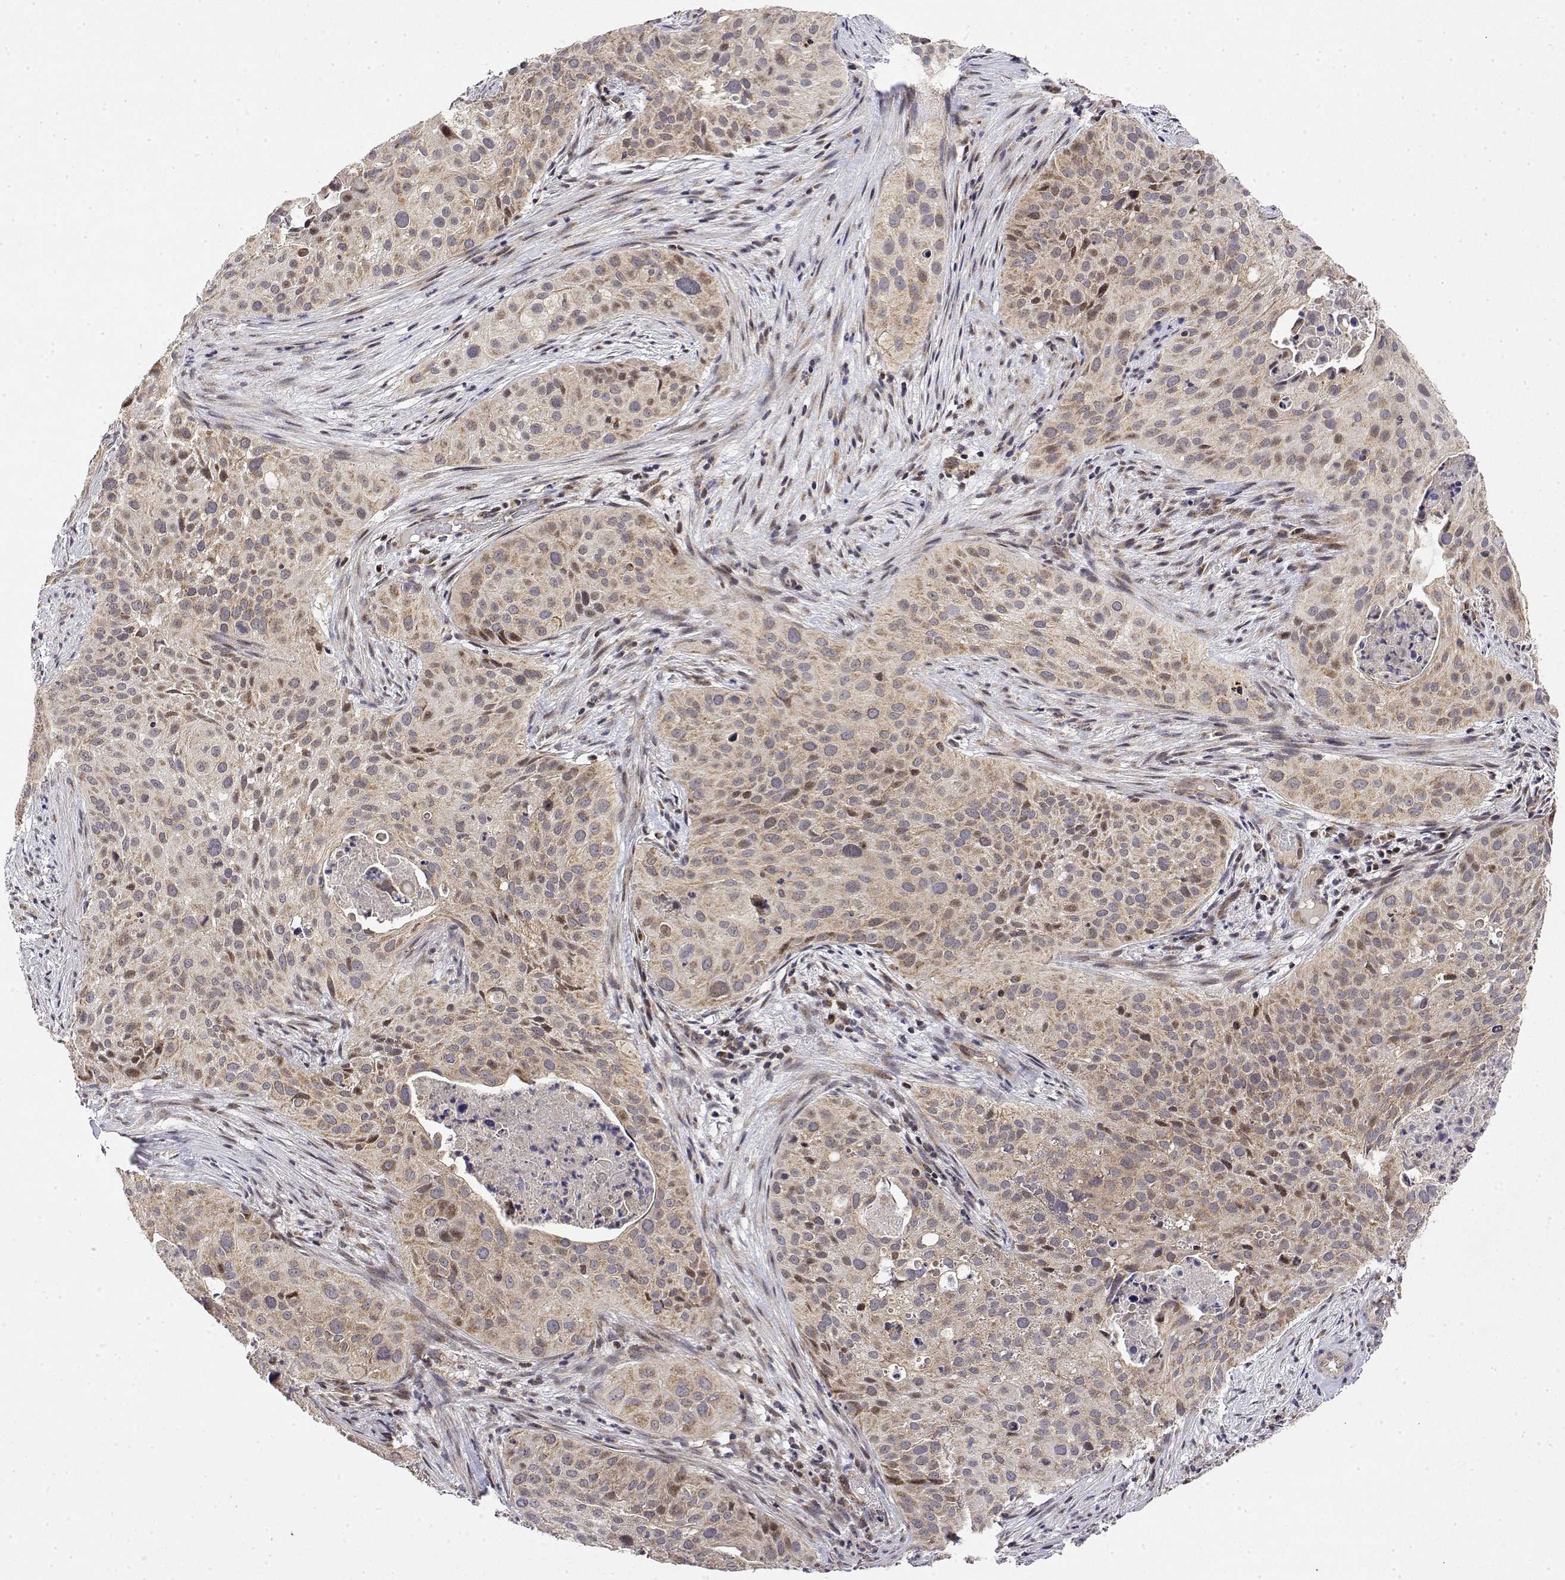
{"staining": {"intensity": "moderate", "quantity": "25%-75%", "location": "cytoplasmic/membranous,nuclear"}, "tissue": "cervical cancer", "cell_type": "Tumor cells", "image_type": "cancer", "snomed": [{"axis": "morphology", "description": "Squamous cell carcinoma, NOS"}, {"axis": "topography", "description": "Cervix"}], "caption": "A micrograph of human squamous cell carcinoma (cervical) stained for a protein shows moderate cytoplasmic/membranous and nuclear brown staining in tumor cells.", "gene": "GADD45GIP1", "patient": {"sex": "female", "age": 38}}